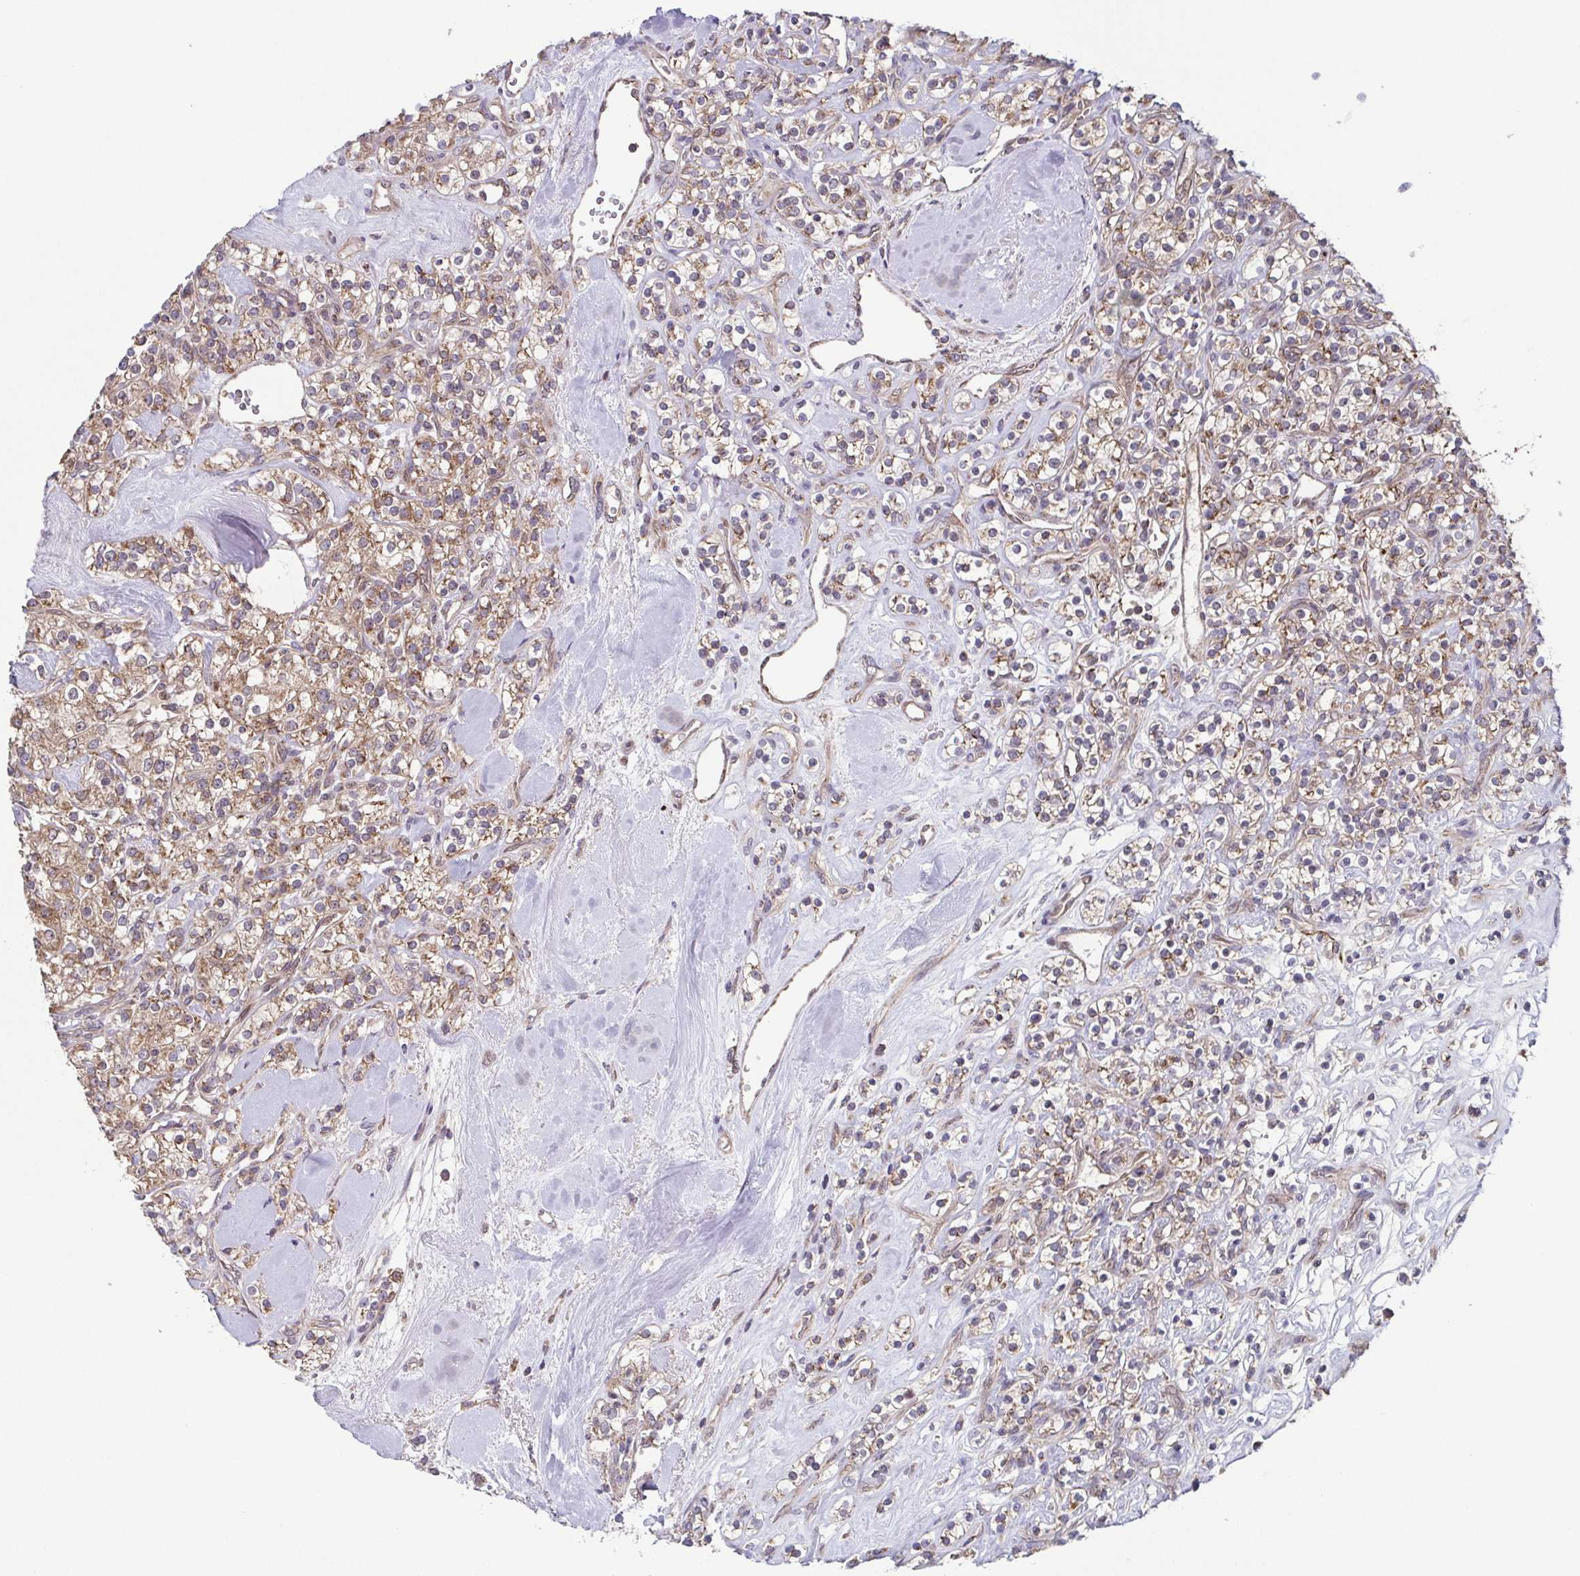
{"staining": {"intensity": "moderate", "quantity": ">75%", "location": "cytoplasmic/membranous"}, "tissue": "renal cancer", "cell_type": "Tumor cells", "image_type": "cancer", "snomed": [{"axis": "morphology", "description": "Adenocarcinoma, NOS"}, {"axis": "topography", "description": "Kidney"}], "caption": "A medium amount of moderate cytoplasmic/membranous positivity is seen in approximately >75% of tumor cells in renal adenocarcinoma tissue. The staining was performed using DAB, with brown indicating positive protein expression. Nuclei are stained blue with hematoxylin.", "gene": "TTC19", "patient": {"sex": "male", "age": 77}}